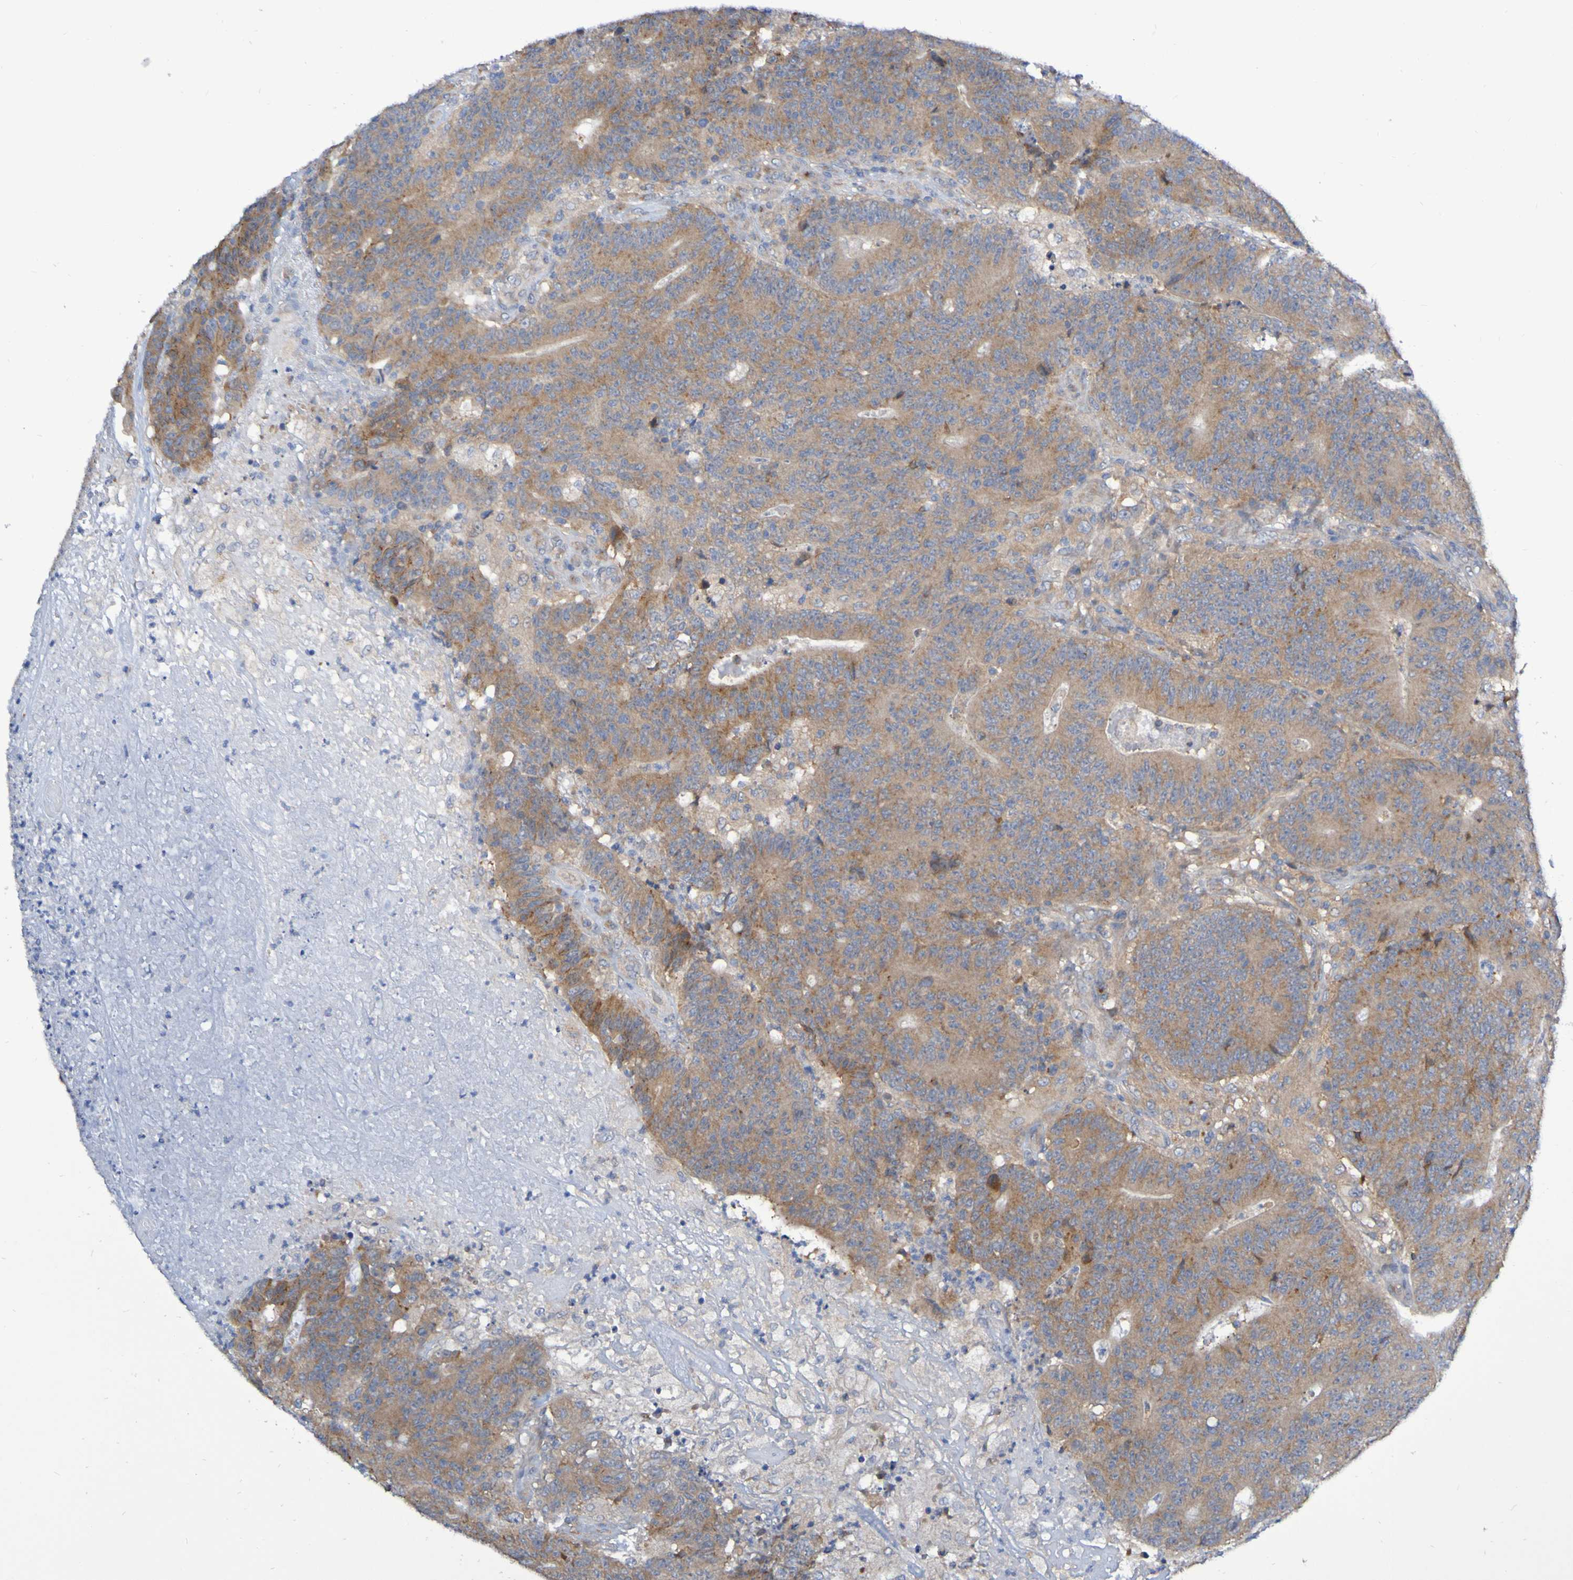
{"staining": {"intensity": "moderate", "quantity": ">75%", "location": "cytoplasmic/membranous"}, "tissue": "colorectal cancer", "cell_type": "Tumor cells", "image_type": "cancer", "snomed": [{"axis": "morphology", "description": "Normal tissue, NOS"}, {"axis": "morphology", "description": "Adenocarcinoma, NOS"}, {"axis": "topography", "description": "Colon"}], "caption": "High-power microscopy captured an immunohistochemistry (IHC) image of adenocarcinoma (colorectal), revealing moderate cytoplasmic/membranous staining in about >75% of tumor cells. The protein is stained brown, and the nuclei are stained in blue (DAB (3,3'-diaminobenzidine) IHC with brightfield microscopy, high magnification).", "gene": "LMBRD2", "patient": {"sex": "female", "age": 75}}